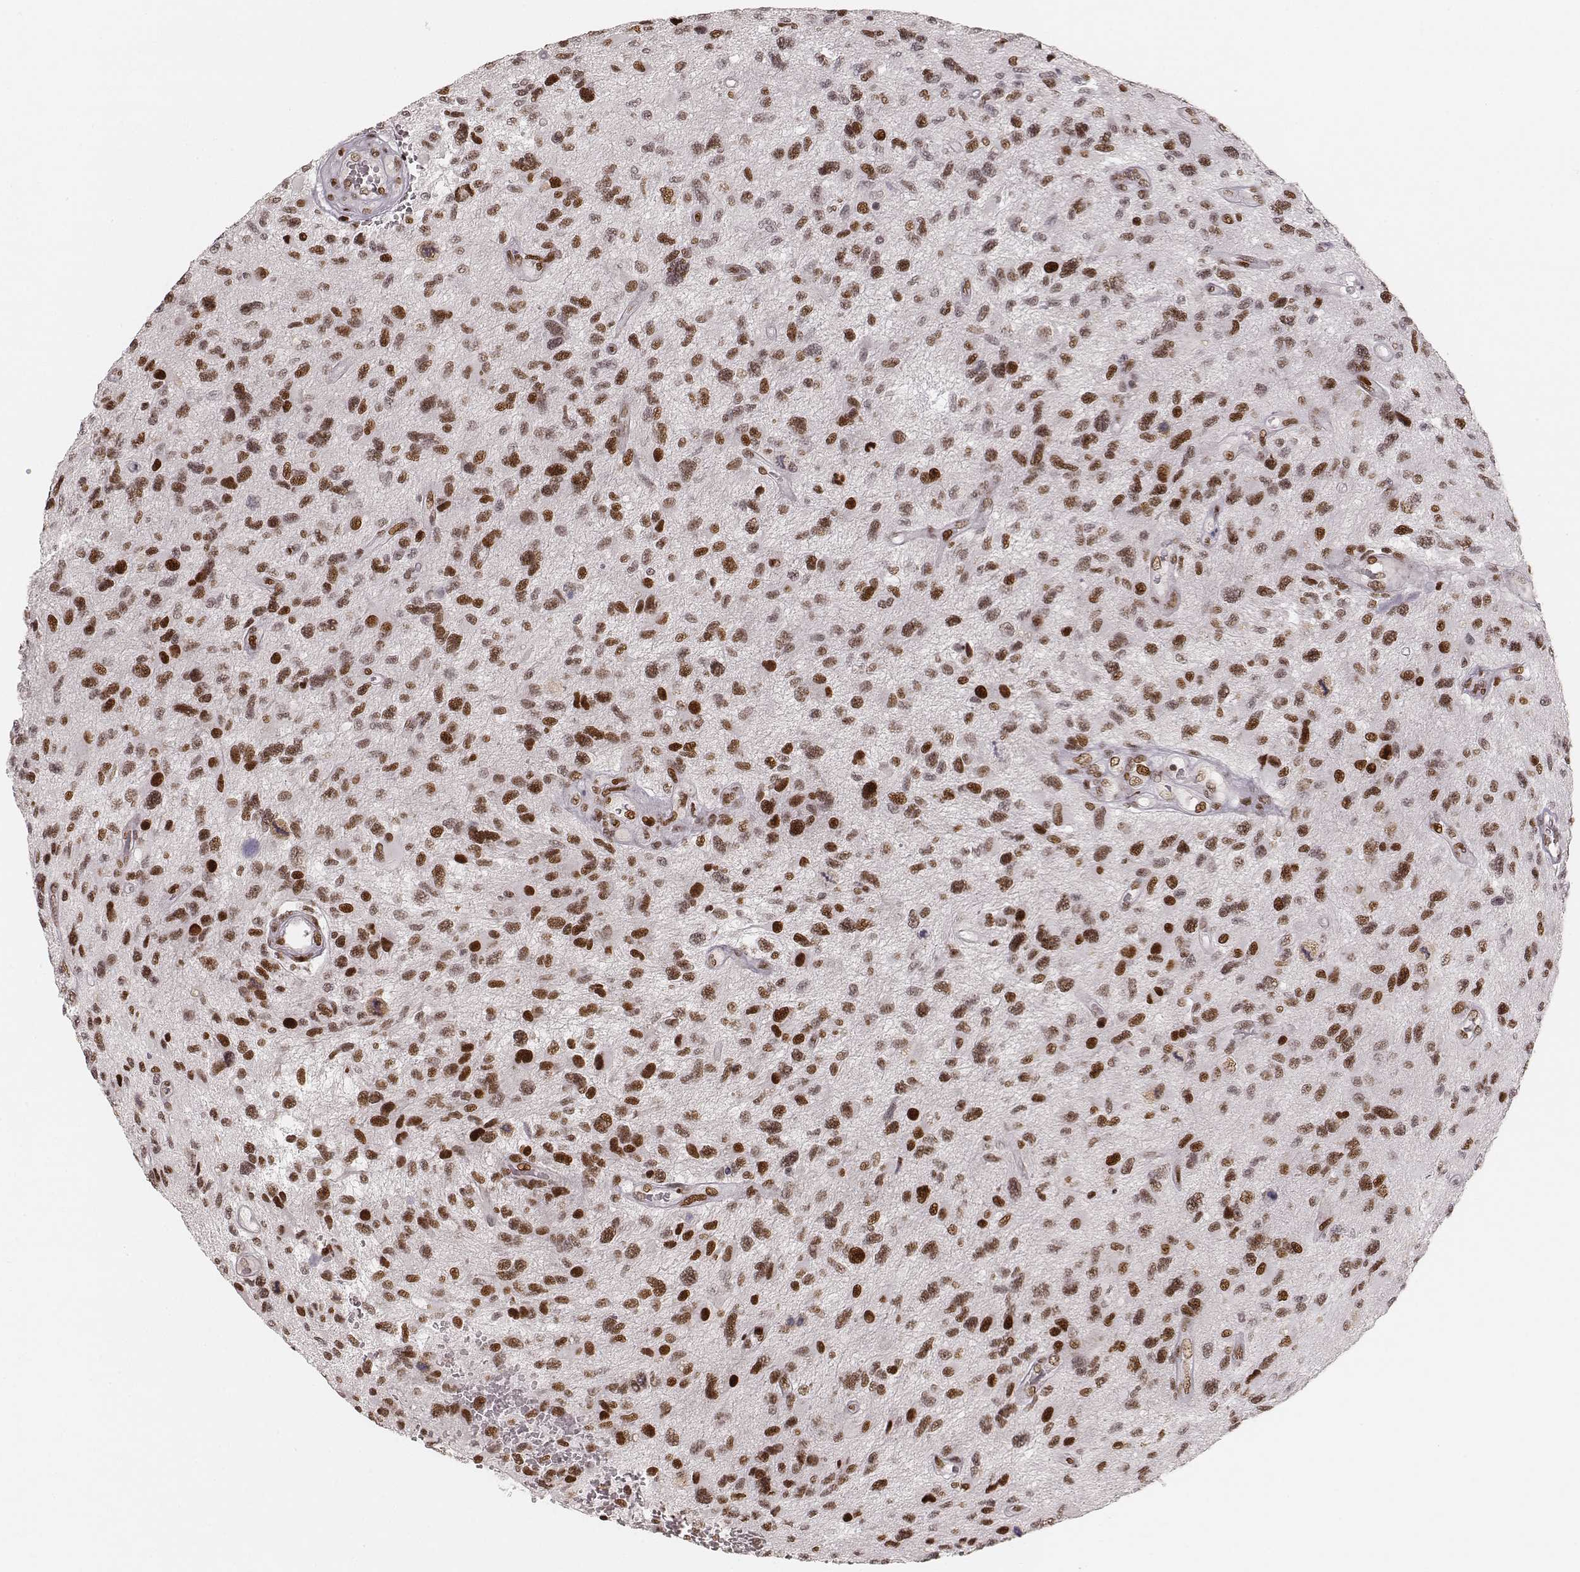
{"staining": {"intensity": "moderate", "quantity": ">75%", "location": "nuclear"}, "tissue": "glioma", "cell_type": "Tumor cells", "image_type": "cancer", "snomed": [{"axis": "morphology", "description": "Glioma, malignant, NOS"}, {"axis": "morphology", "description": "Glioma, malignant, High grade"}, {"axis": "topography", "description": "Brain"}], "caption": "Moderate nuclear expression for a protein is identified in about >75% of tumor cells of glioma using immunohistochemistry.", "gene": "HNRNPC", "patient": {"sex": "female", "age": 71}}